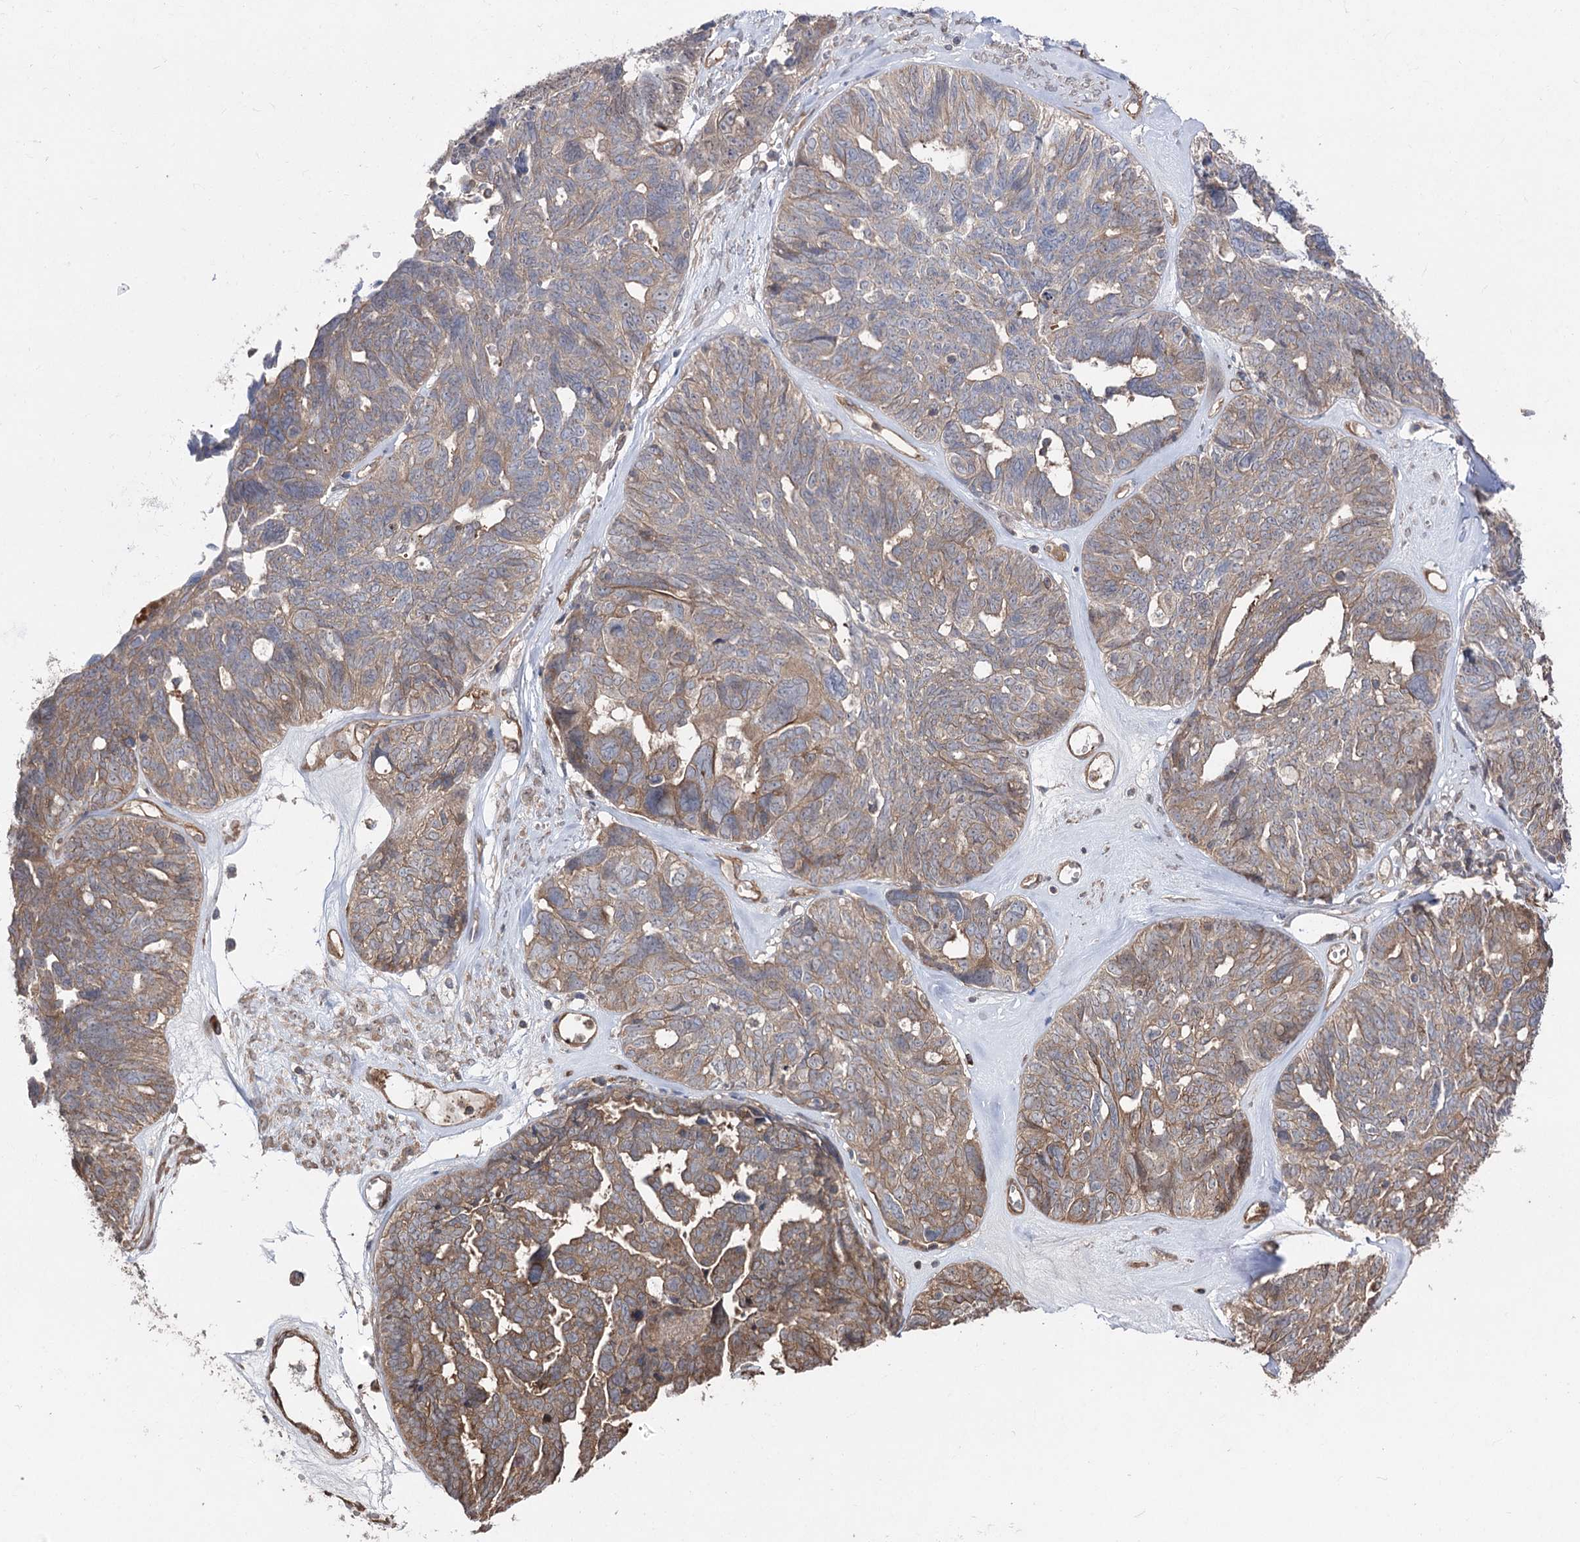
{"staining": {"intensity": "weak", "quantity": "25%-75%", "location": "cytoplasmic/membranous"}, "tissue": "ovarian cancer", "cell_type": "Tumor cells", "image_type": "cancer", "snomed": [{"axis": "morphology", "description": "Cystadenocarcinoma, serous, NOS"}, {"axis": "topography", "description": "Ovary"}], "caption": "Protein analysis of ovarian cancer tissue displays weak cytoplasmic/membranous staining in about 25%-75% of tumor cells.", "gene": "LARS2", "patient": {"sex": "female", "age": 79}}